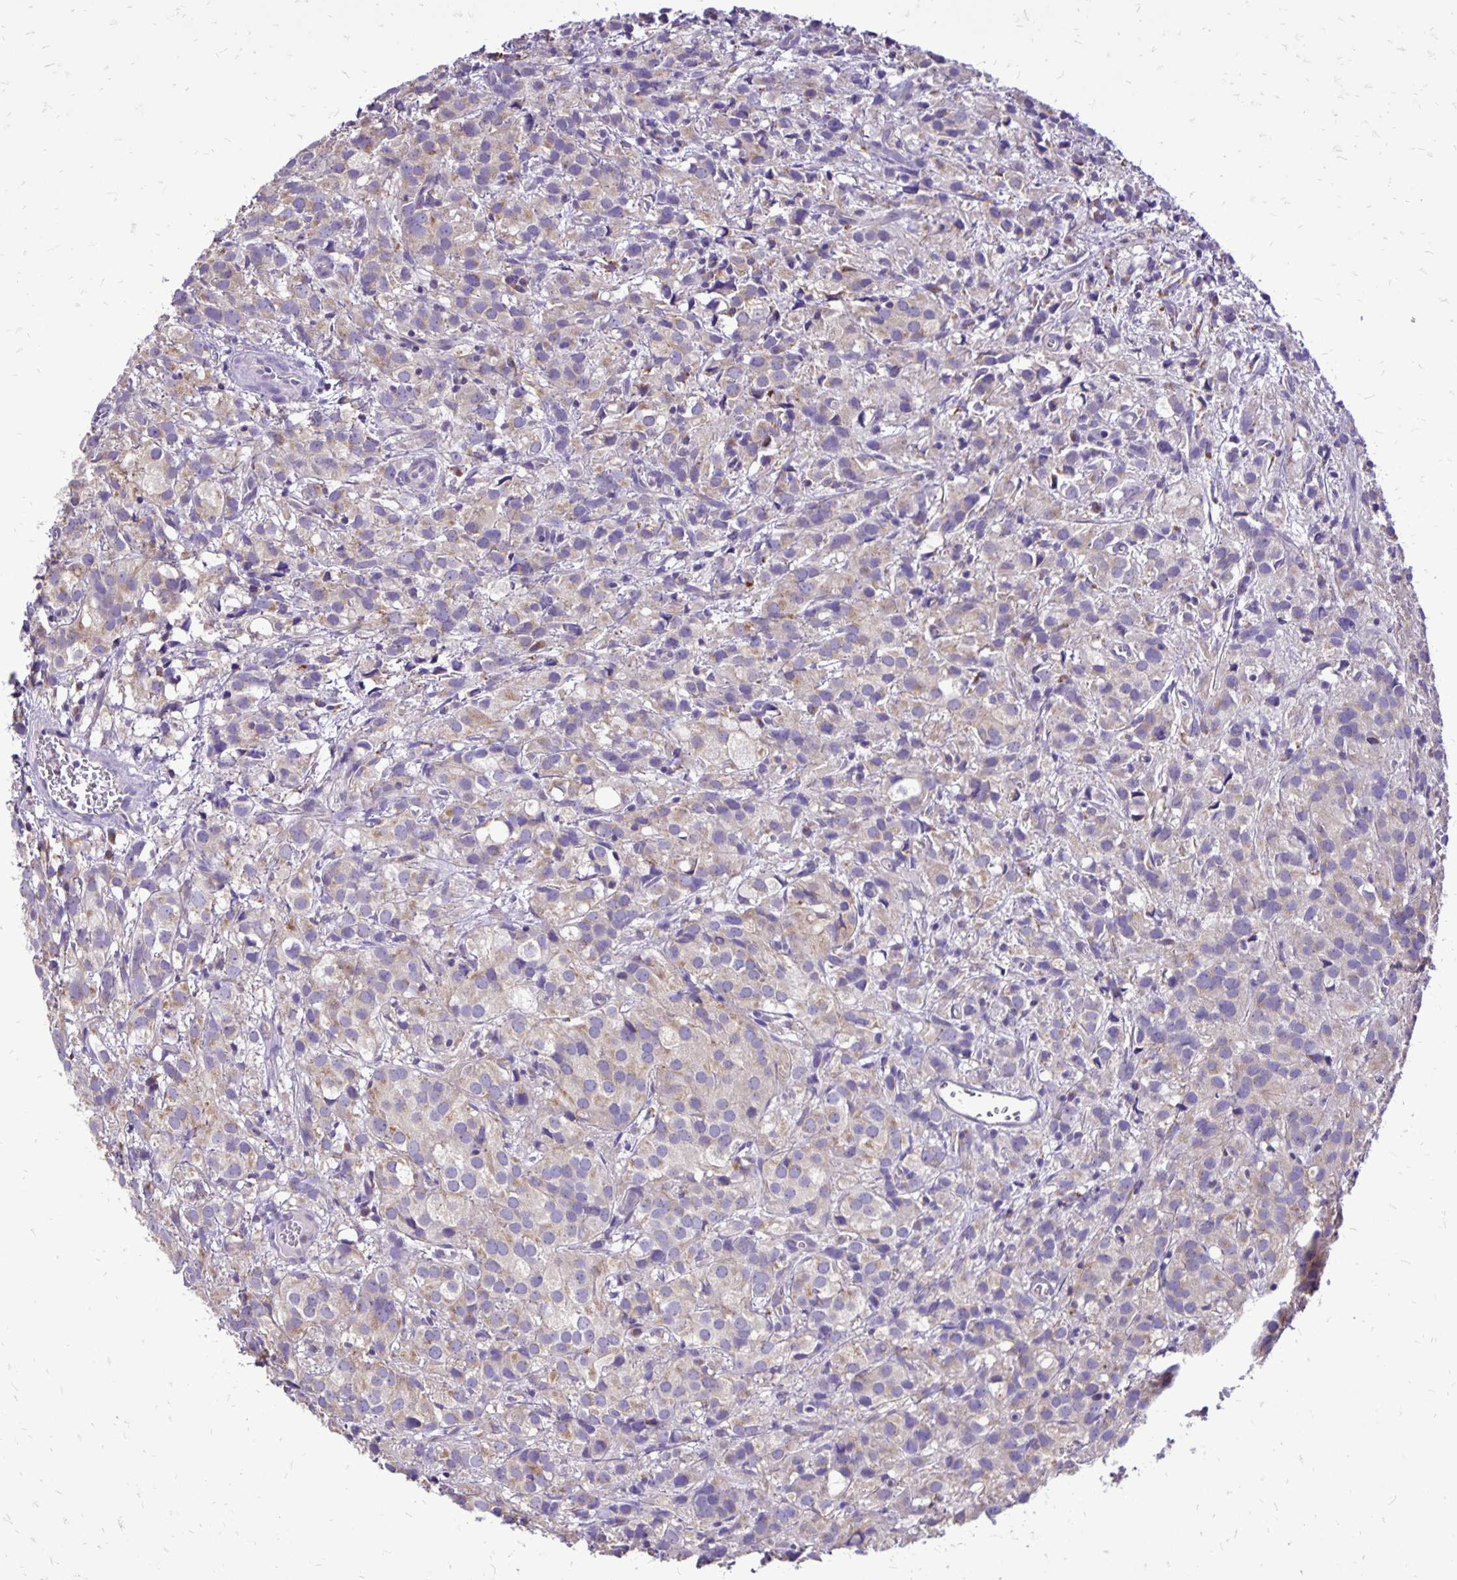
{"staining": {"intensity": "weak", "quantity": "25%-75%", "location": "cytoplasmic/membranous"}, "tissue": "prostate cancer", "cell_type": "Tumor cells", "image_type": "cancer", "snomed": [{"axis": "morphology", "description": "Adenocarcinoma, High grade"}, {"axis": "topography", "description": "Prostate"}], "caption": "Weak cytoplasmic/membranous positivity for a protein is appreciated in approximately 25%-75% of tumor cells of adenocarcinoma (high-grade) (prostate) using immunohistochemistry (IHC).", "gene": "EIF5A", "patient": {"sex": "male", "age": 86}}